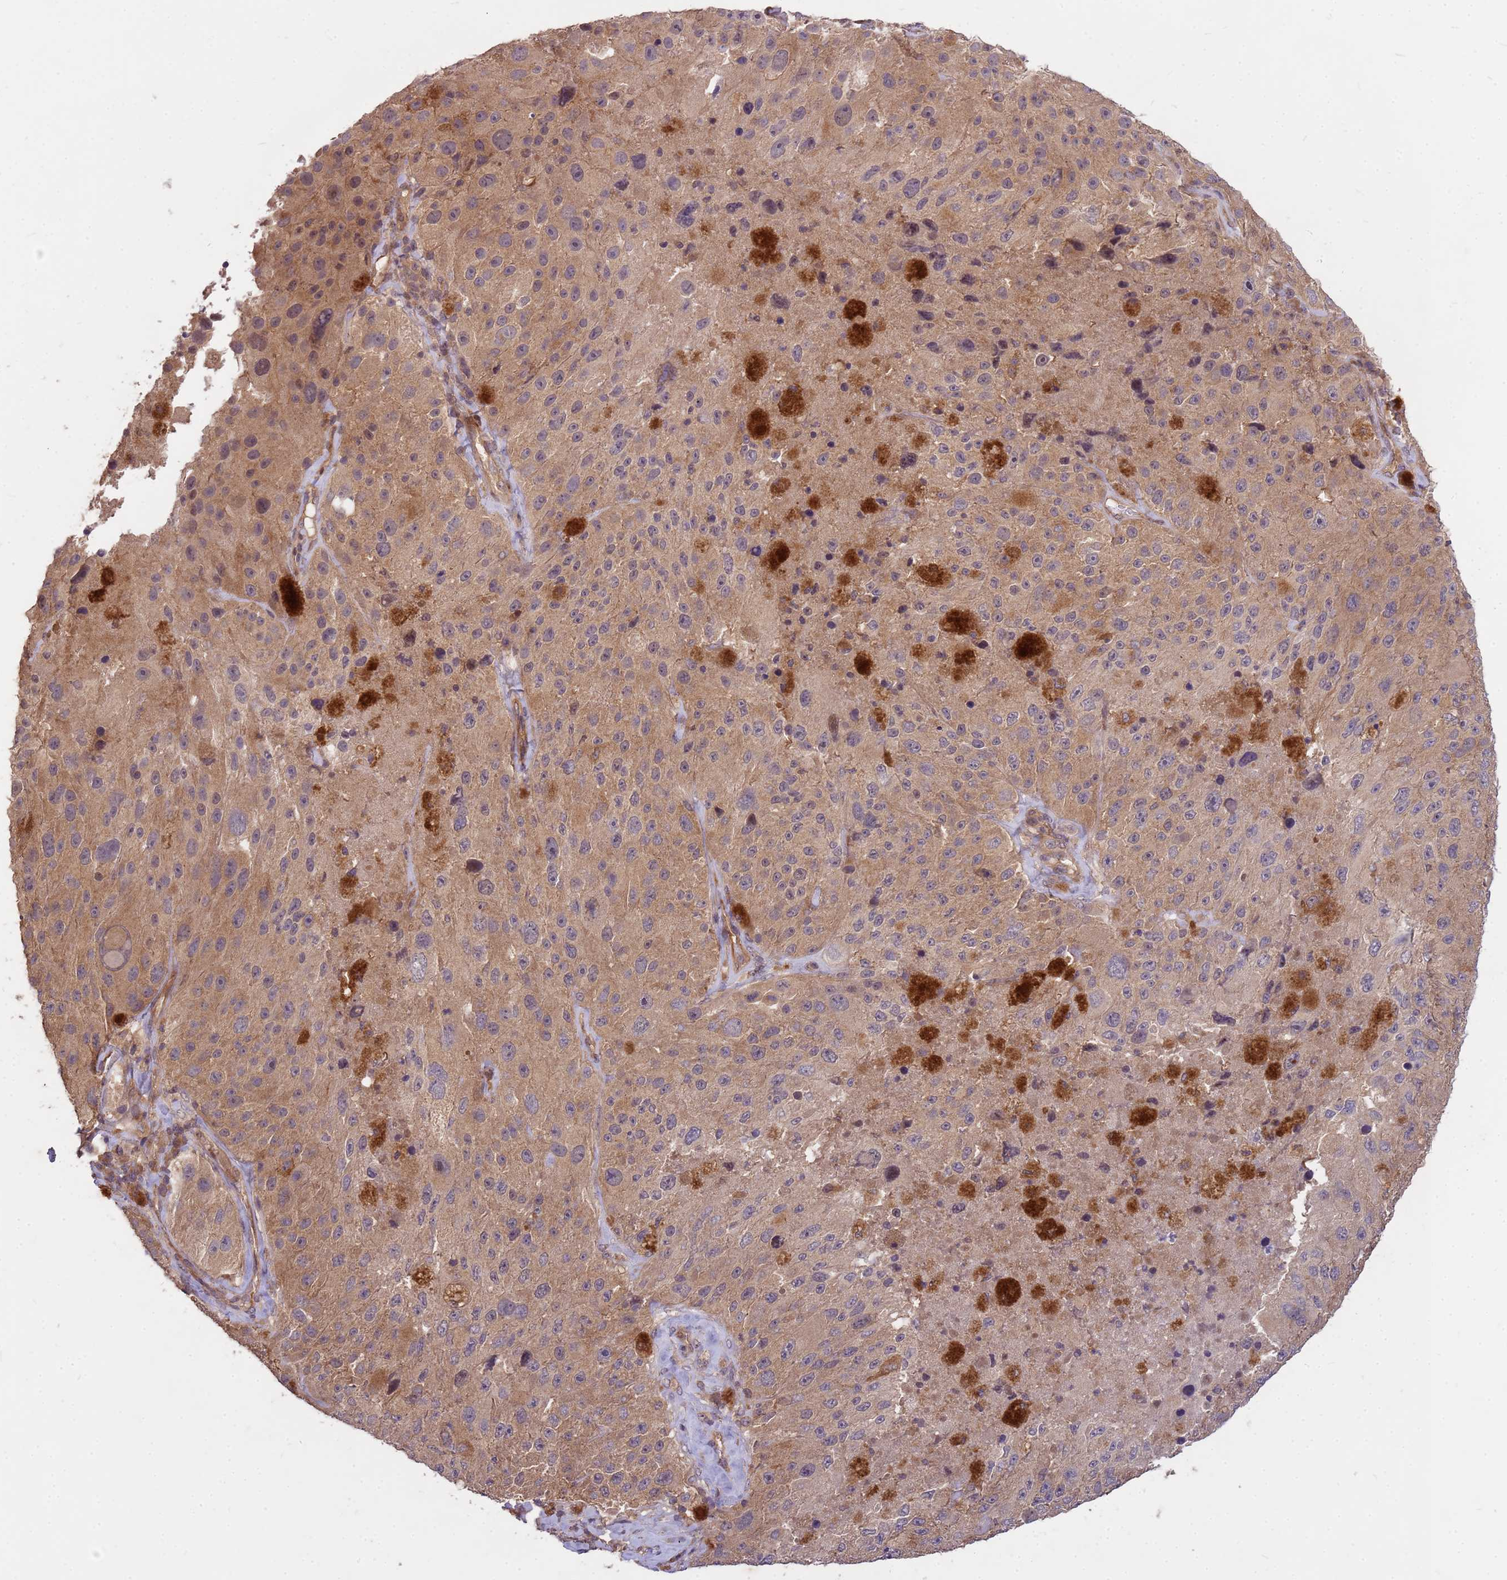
{"staining": {"intensity": "moderate", "quantity": ">75%", "location": "cytoplasmic/membranous"}, "tissue": "melanoma", "cell_type": "Tumor cells", "image_type": "cancer", "snomed": [{"axis": "morphology", "description": "Malignant melanoma, Metastatic site"}, {"axis": "topography", "description": "Lymph node"}], "caption": "The image exhibits immunohistochemical staining of melanoma. There is moderate cytoplasmic/membranous positivity is appreciated in approximately >75% of tumor cells.", "gene": "PPP2CB", "patient": {"sex": "male", "age": 62}}